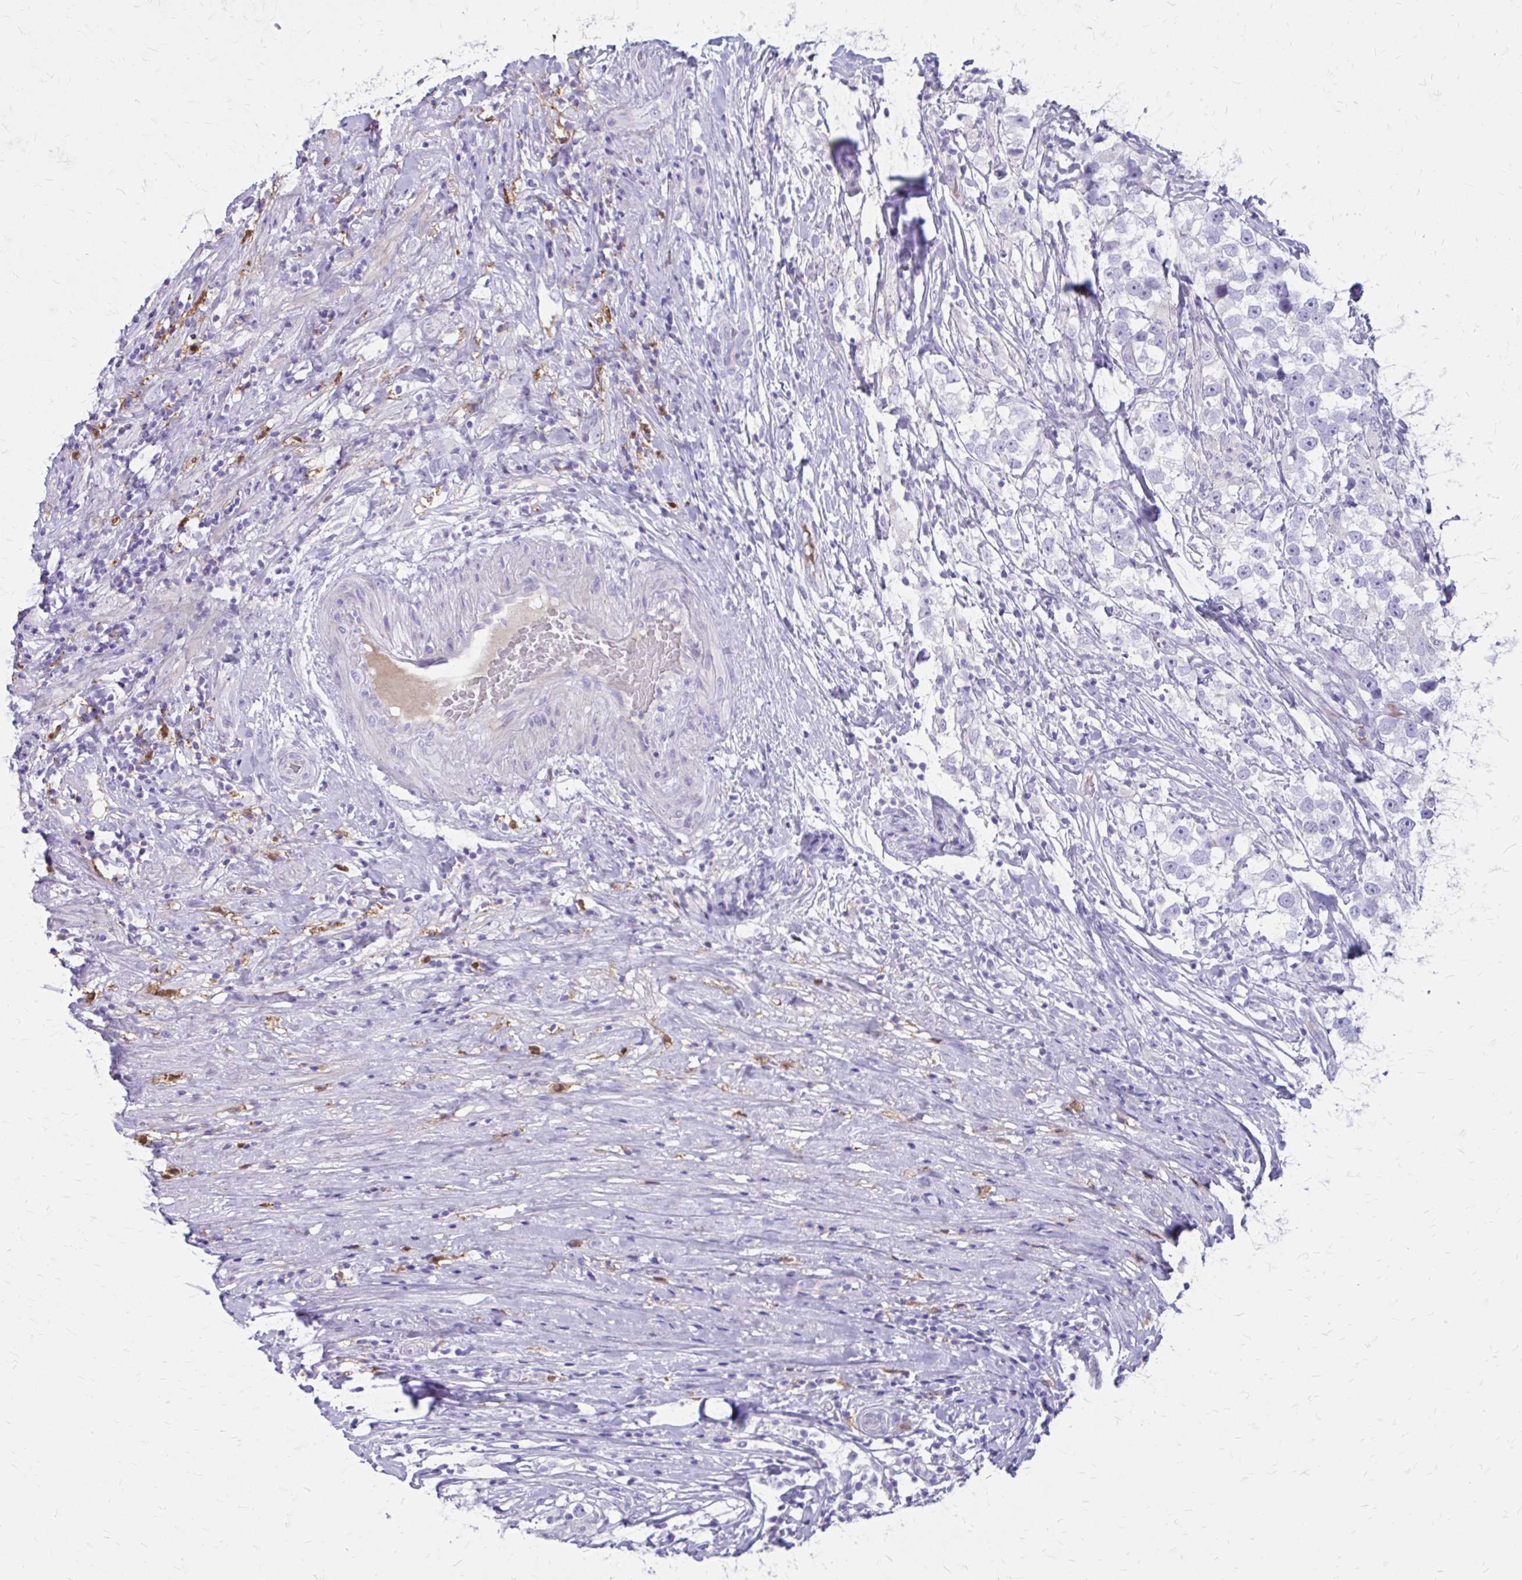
{"staining": {"intensity": "negative", "quantity": "none", "location": "none"}, "tissue": "testis cancer", "cell_type": "Tumor cells", "image_type": "cancer", "snomed": [{"axis": "morphology", "description": "Seminoma, NOS"}, {"axis": "topography", "description": "Testis"}], "caption": "High magnification brightfield microscopy of seminoma (testis) stained with DAB (3,3'-diaminobenzidine) (brown) and counterstained with hematoxylin (blue): tumor cells show no significant expression.", "gene": "SIGLEC11", "patient": {"sex": "male", "age": 46}}